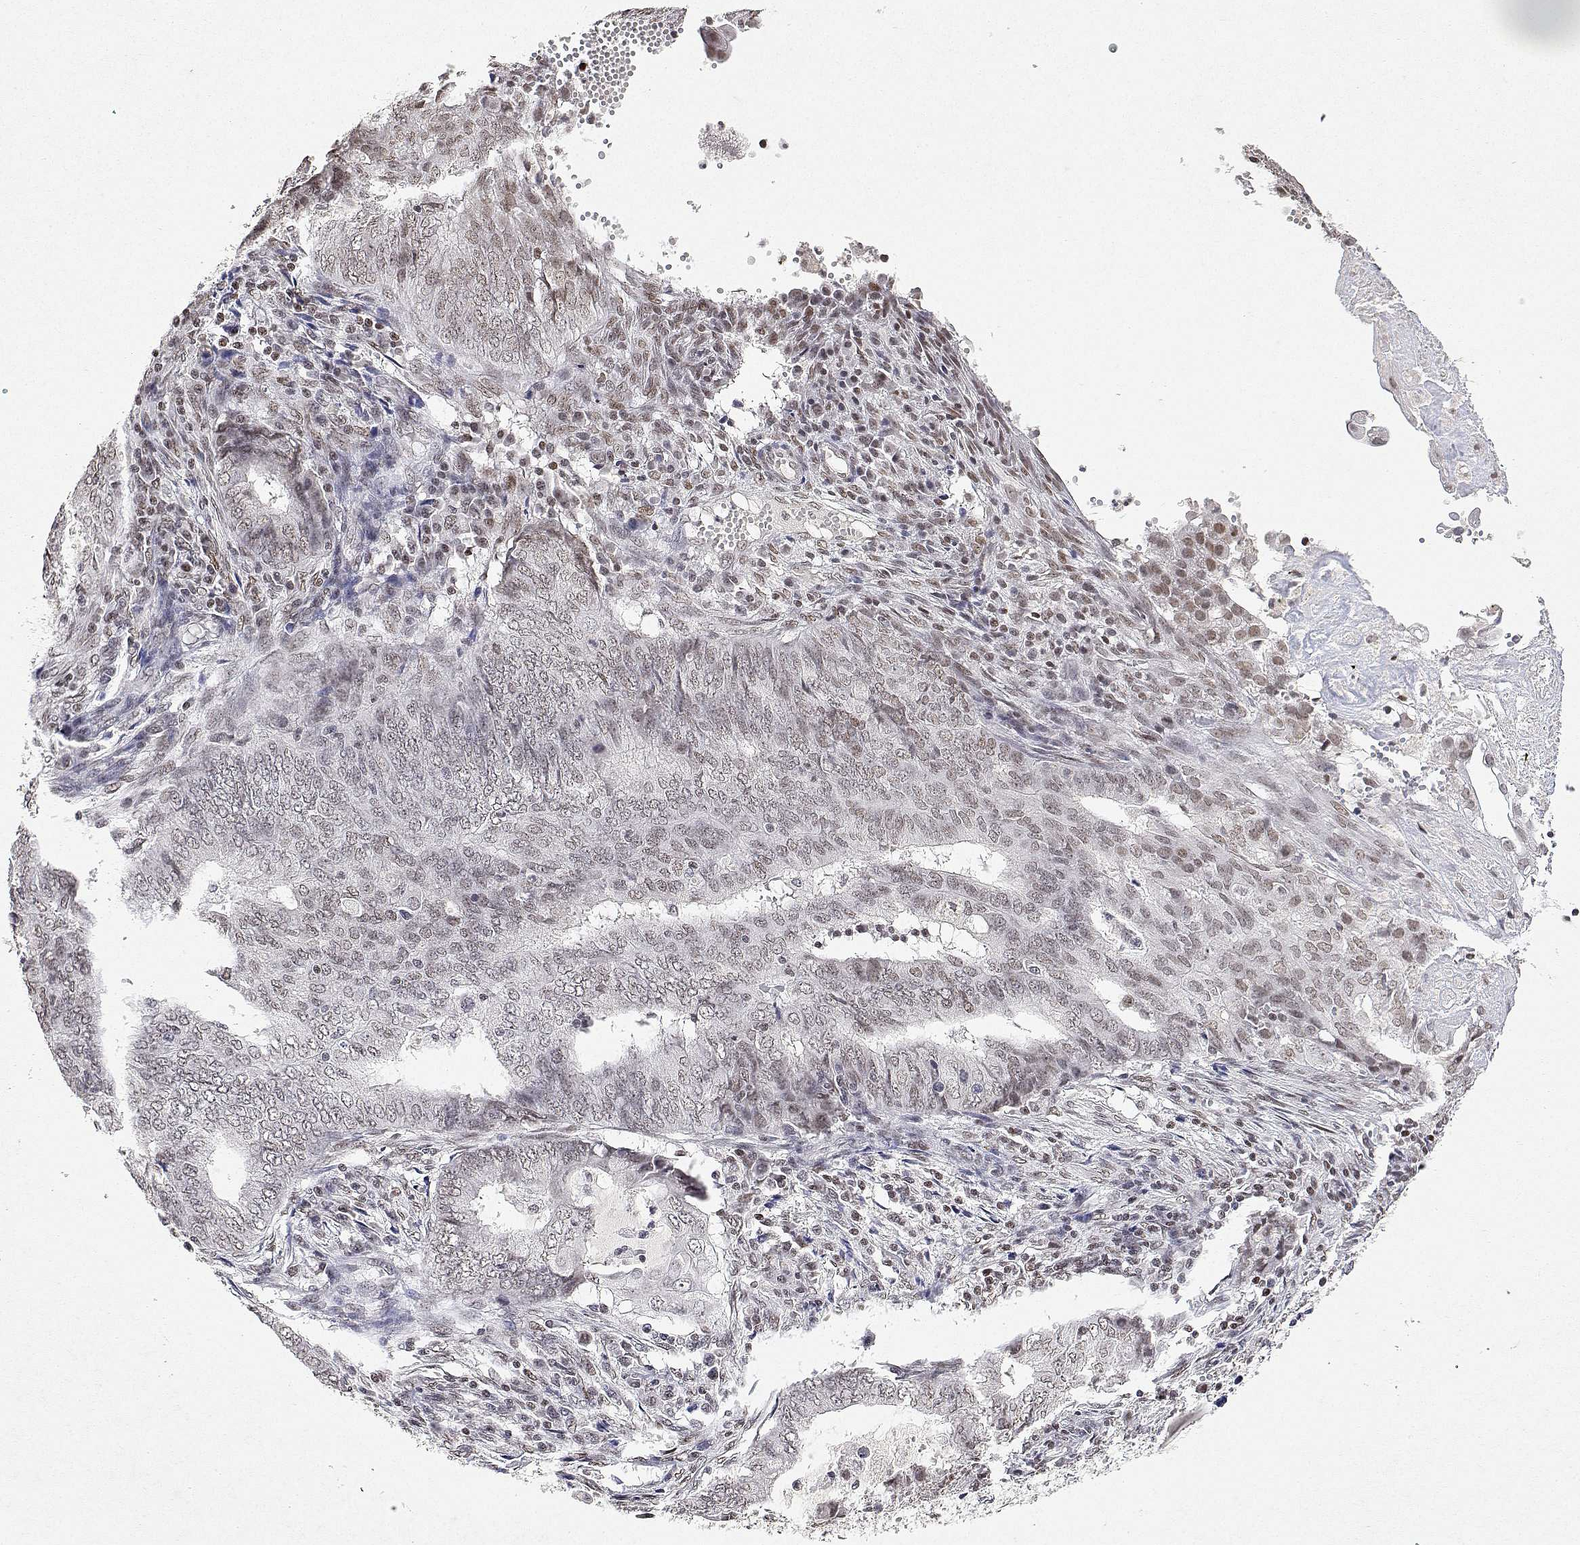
{"staining": {"intensity": "weak", "quantity": "25%-75%", "location": "nuclear"}, "tissue": "endometrial cancer", "cell_type": "Tumor cells", "image_type": "cancer", "snomed": [{"axis": "morphology", "description": "Adenocarcinoma, NOS"}, {"axis": "topography", "description": "Endometrium"}], "caption": "A brown stain labels weak nuclear staining of a protein in endometrial cancer tumor cells.", "gene": "XPC", "patient": {"sex": "female", "age": 62}}